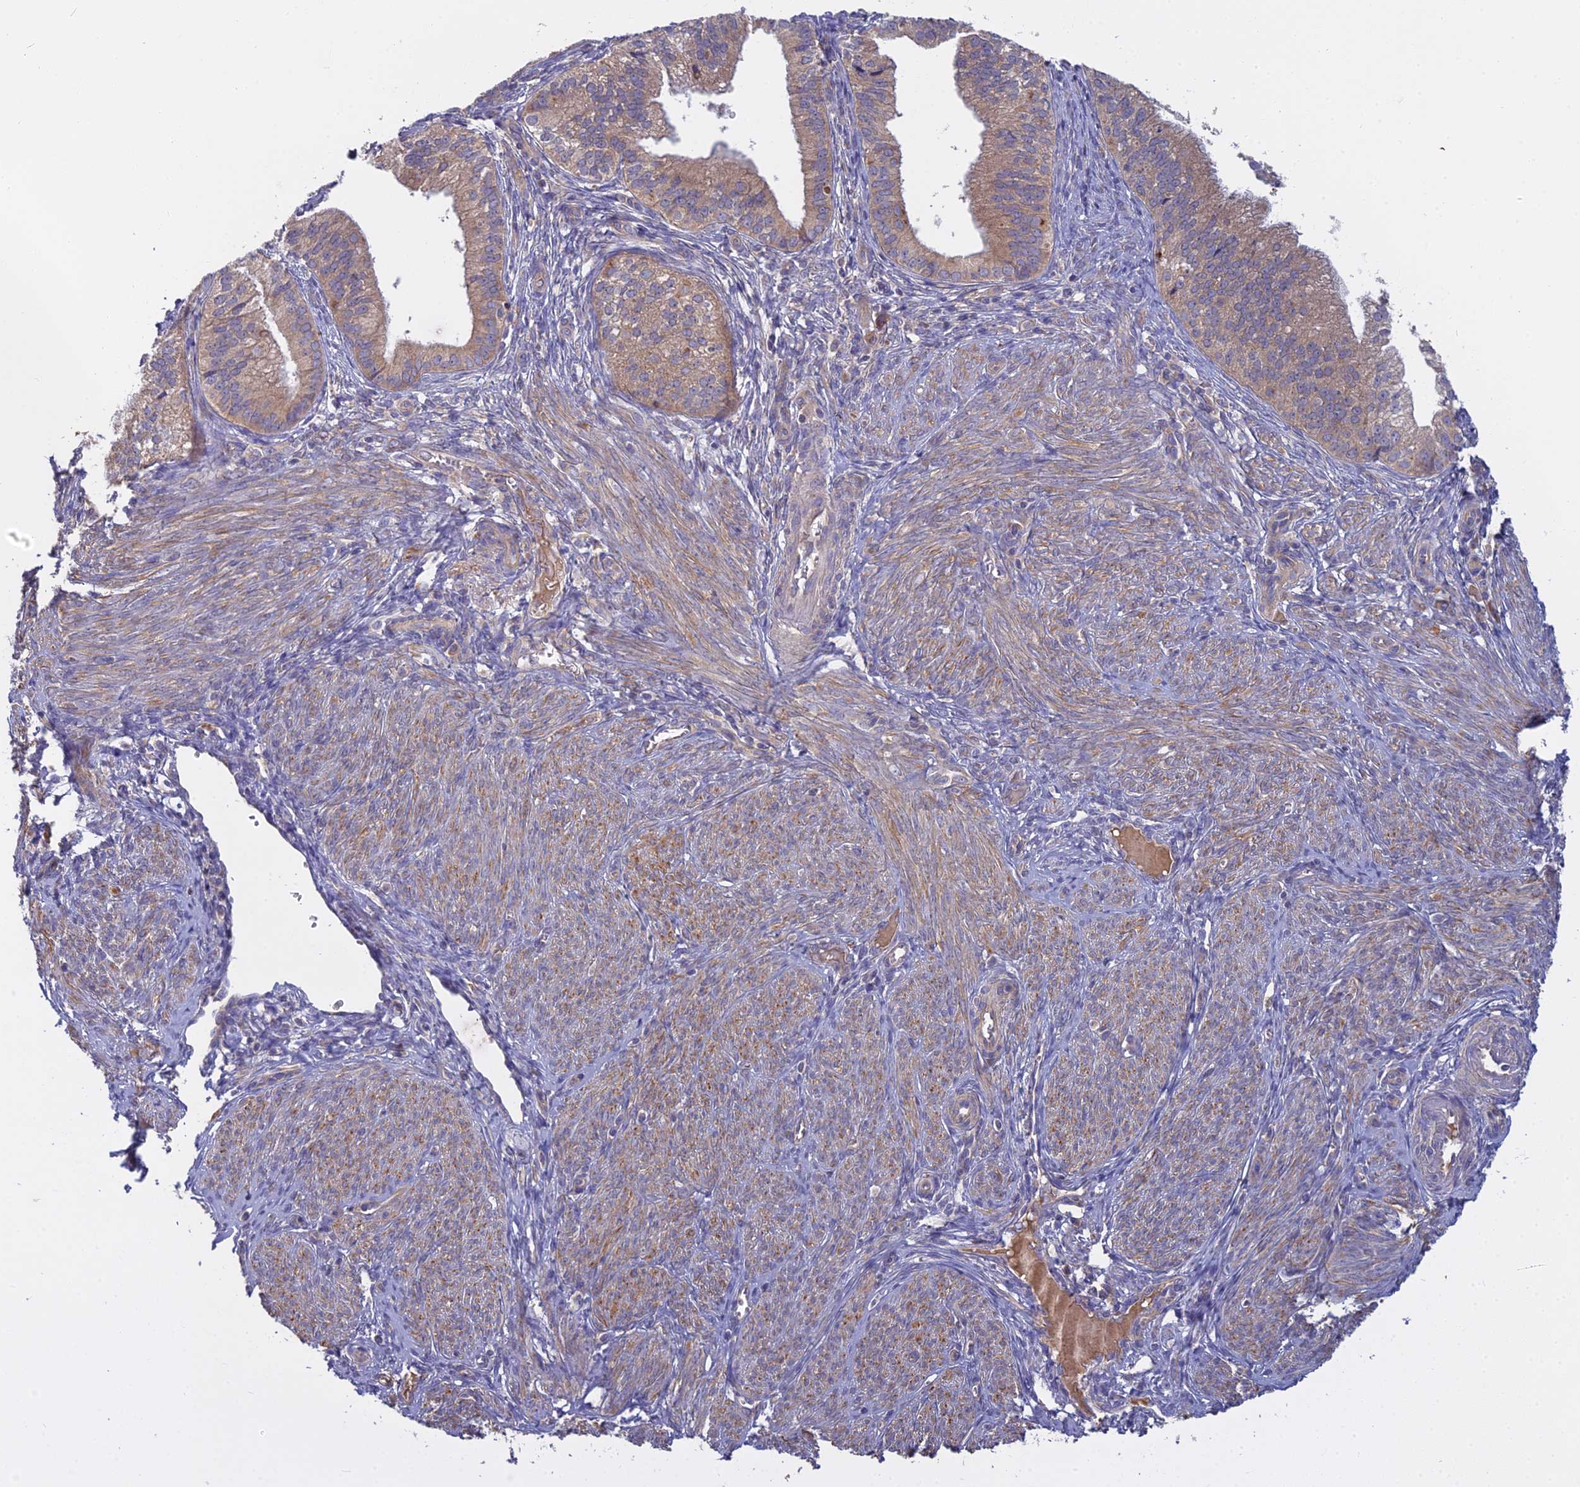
{"staining": {"intensity": "weak", "quantity": ">75%", "location": "cytoplasmic/membranous"}, "tissue": "endometrial cancer", "cell_type": "Tumor cells", "image_type": "cancer", "snomed": [{"axis": "morphology", "description": "Adenocarcinoma, NOS"}, {"axis": "topography", "description": "Endometrium"}], "caption": "IHC (DAB (3,3'-diaminobenzidine)) staining of human endometrial adenocarcinoma displays weak cytoplasmic/membranous protein positivity in about >75% of tumor cells.", "gene": "CCDC167", "patient": {"sex": "female", "age": 50}}